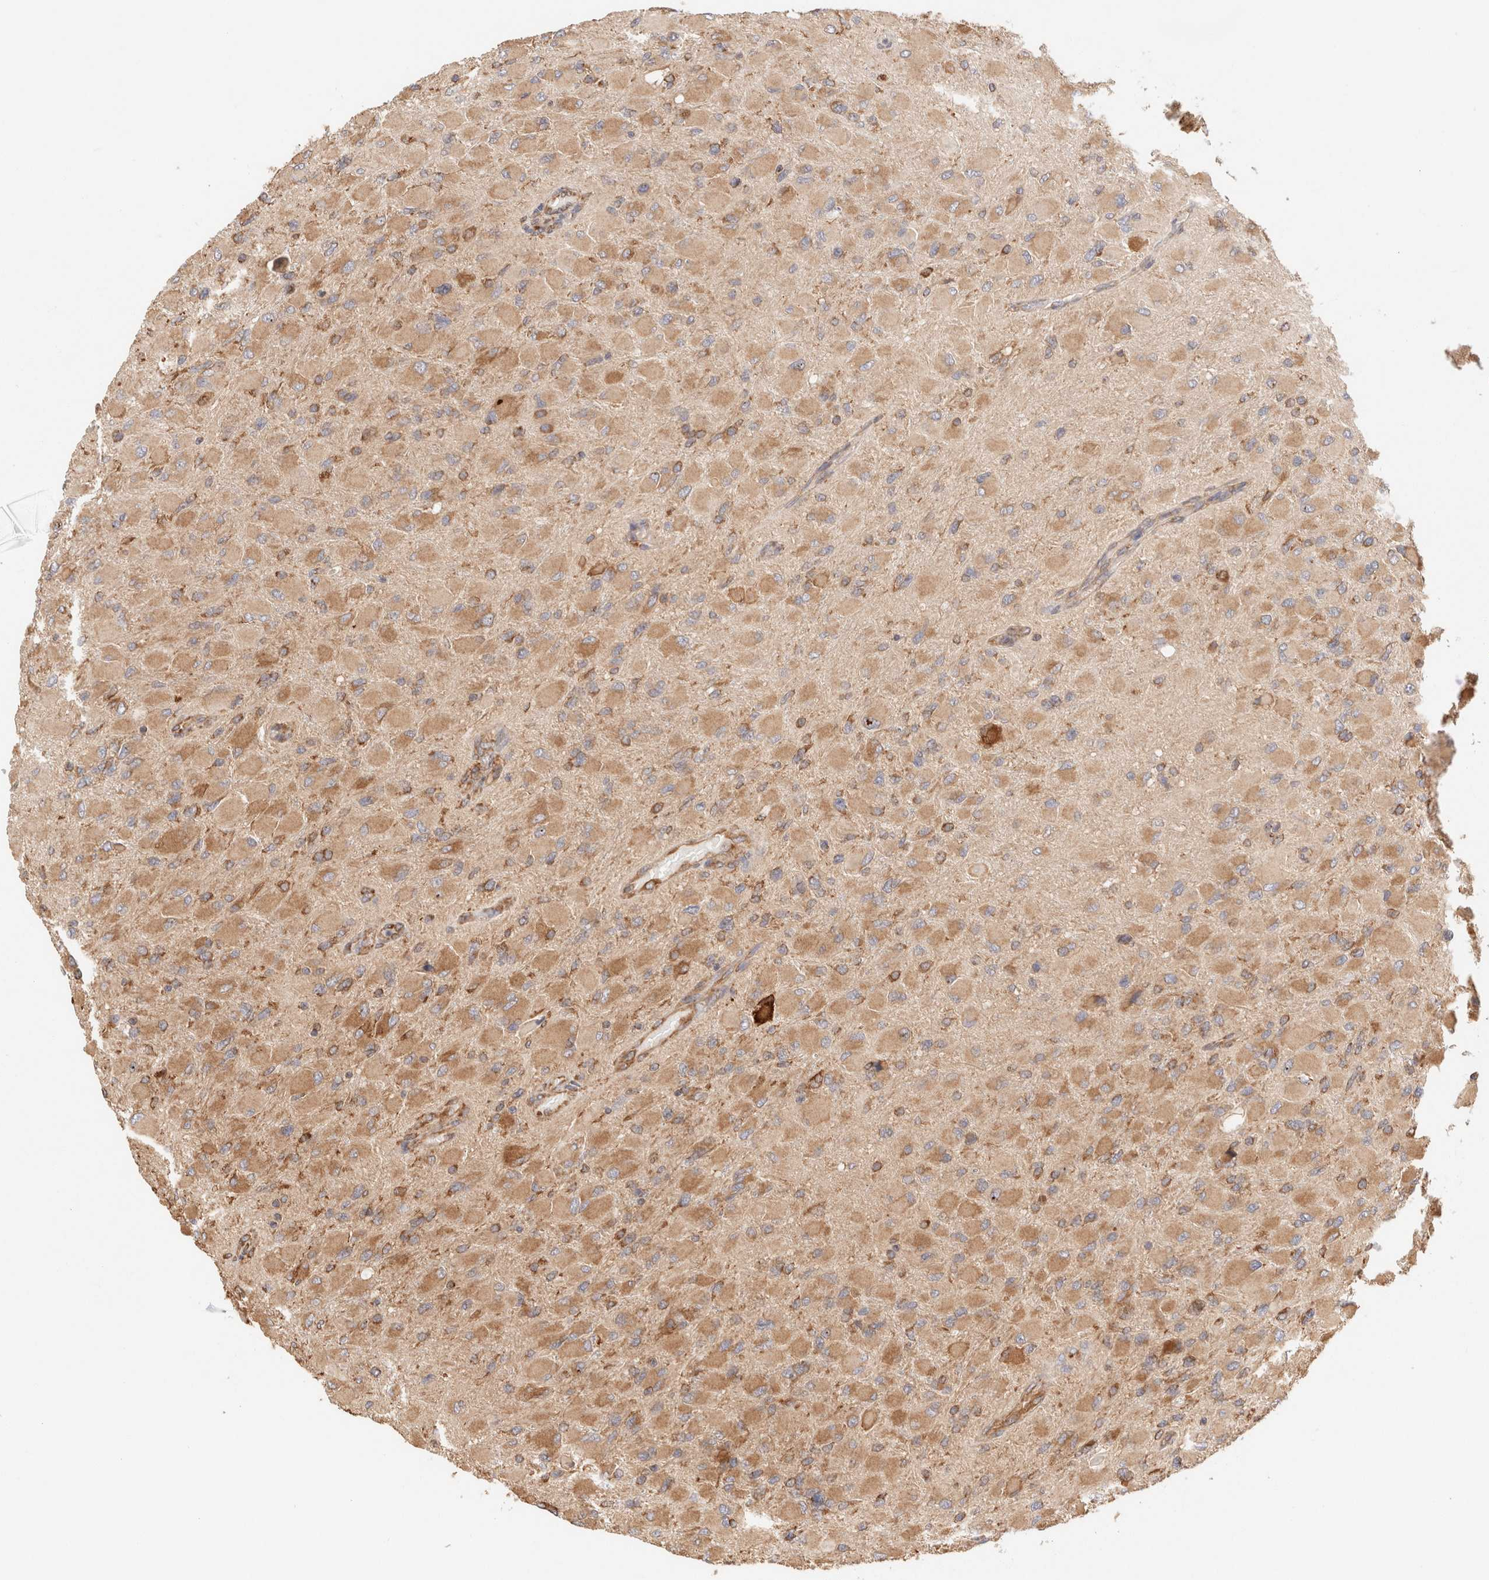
{"staining": {"intensity": "moderate", "quantity": ">75%", "location": "cytoplasmic/membranous"}, "tissue": "glioma", "cell_type": "Tumor cells", "image_type": "cancer", "snomed": [{"axis": "morphology", "description": "Glioma, malignant, High grade"}, {"axis": "topography", "description": "Cerebral cortex"}], "caption": "The histopathology image displays immunohistochemical staining of glioma. There is moderate cytoplasmic/membranous staining is appreciated in about >75% of tumor cells. The protein is stained brown, and the nuclei are stained in blue (DAB (3,3'-diaminobenzidine) IHC with brightfield microscopy, high magnification).", "gene": "FER", "patient": {"sex": "female", "age": 36}}